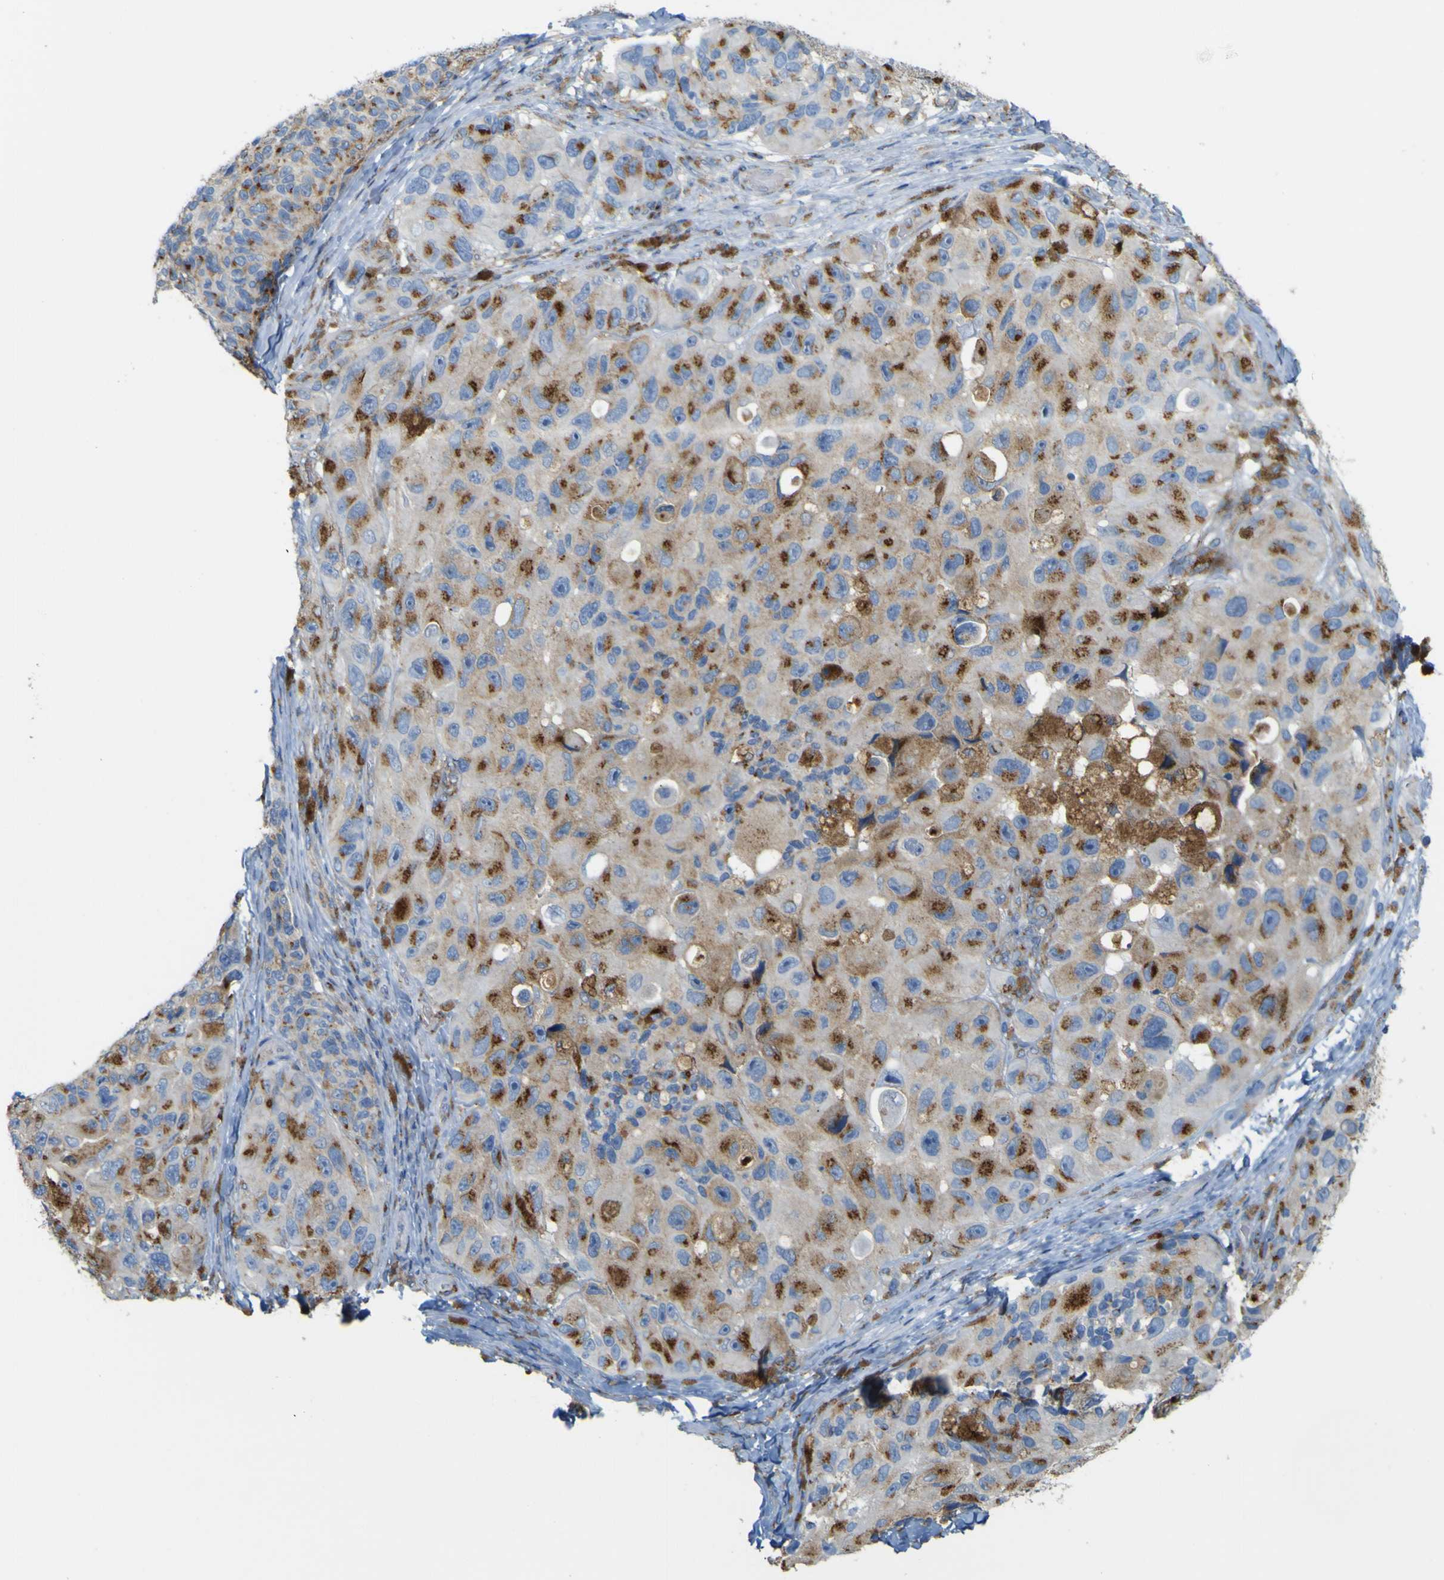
{"staining": {"intensity": "strong", "quantity": "25%-75%", "location": "cytoplasmic/membranous"}, "tissue": "melanoma", "cell_type": "Tumor cells", "image_type": "cancer", "snomed": [{"axis": "morphology", "description": "Malignant melanoma, NOS"}, {"axis": "topography", "description": "Skin"}], "caption": "This is a micrograph of immunohistochemistry (IHC) staining of malignant melanoma, which shows strong expression in the cytoplasmic/membranous of tumor cells.", "gene": "IGF2R", "patient": {"sex": "female", "age": 73}}